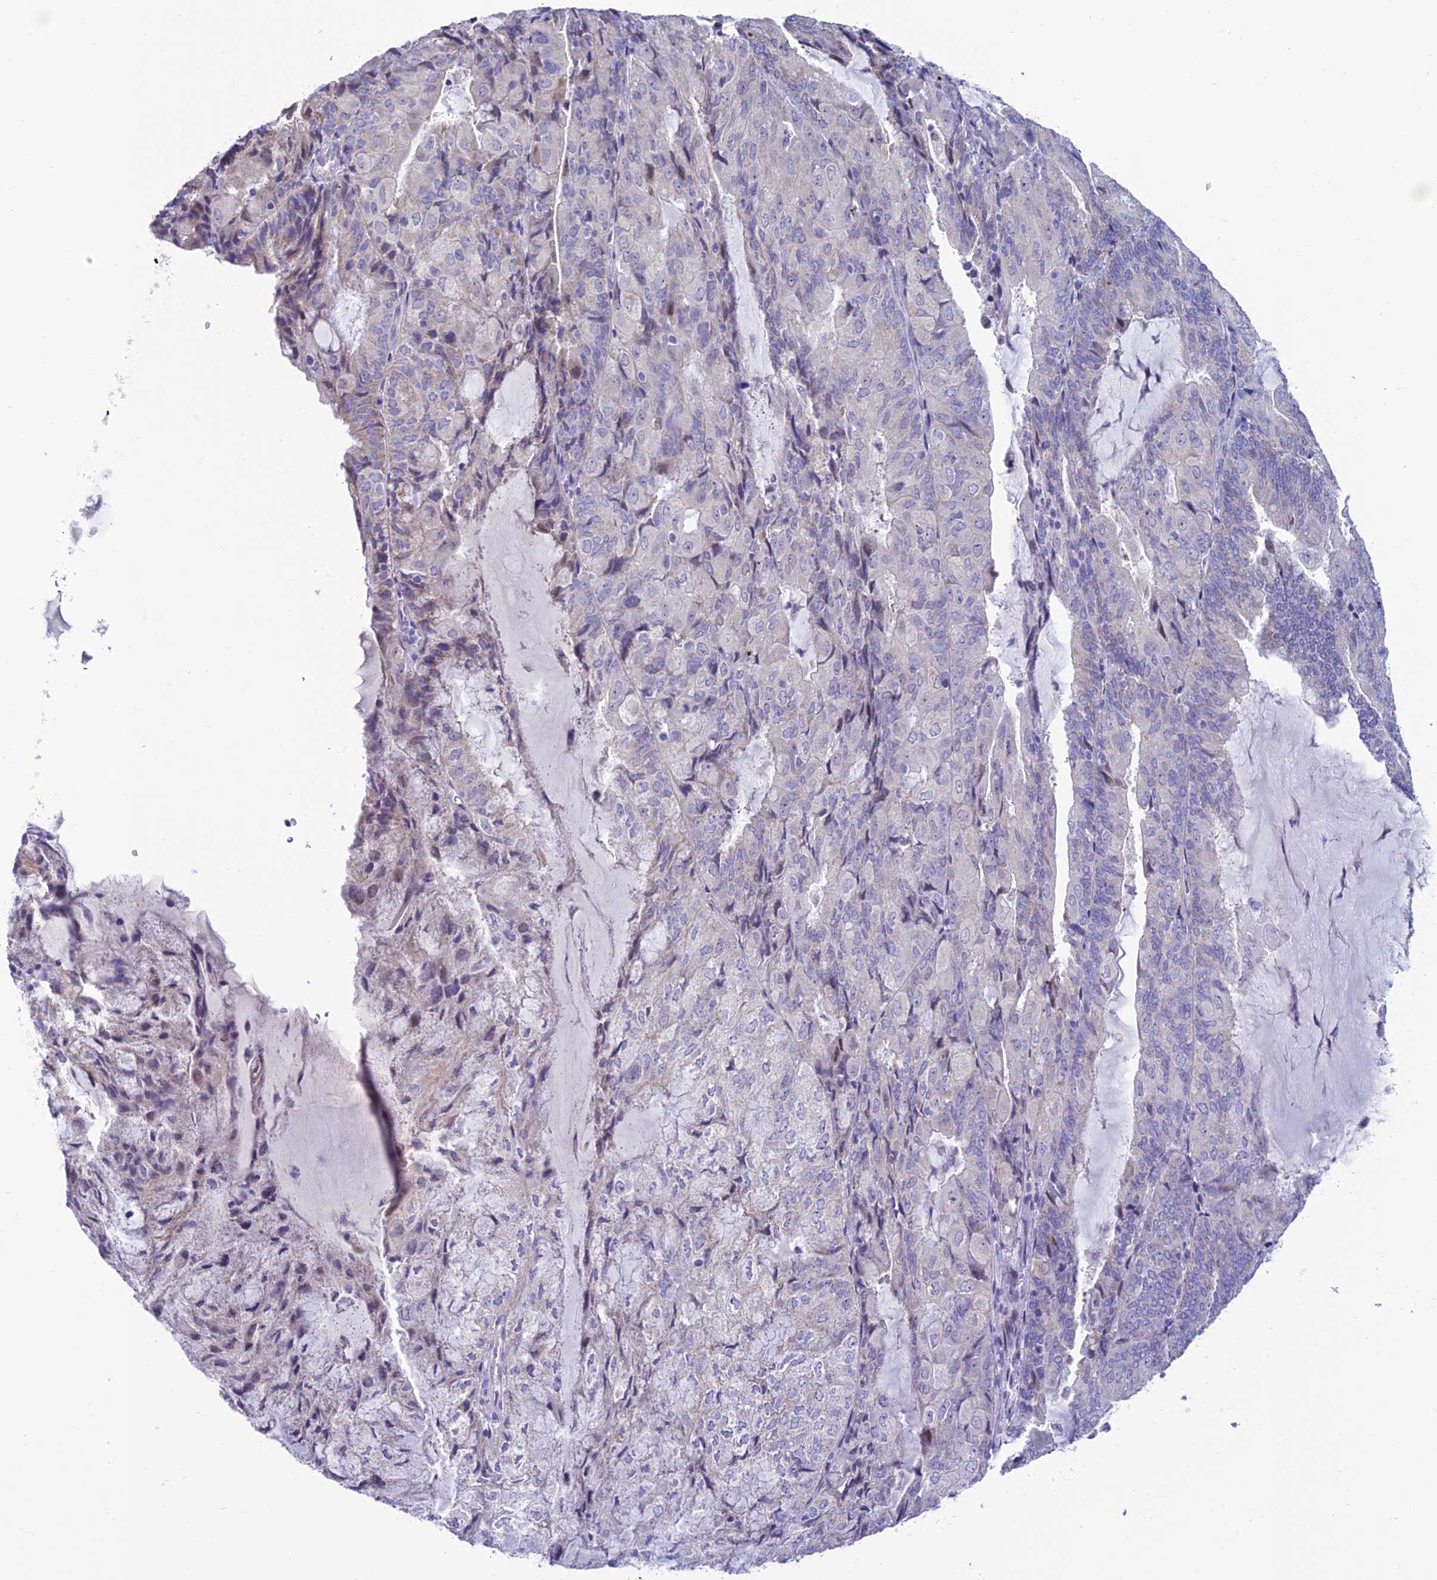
{"staining": {"intensity": "negative", "quantity": "none", "location": "none"}, "tissue": "endometrial cancer", "cell_type": "Tumor cells", "image_type": "cancer", "snomed": [{"axis": "morphology", "description": "Adenocarcinoma, NOS"}, {"axis": "topography", "description": "Endometrium"}], "caption": "Immunohistochemistry micrograph of human endometrial cancer stained for a protein (brown), which displays no staining in tumor cells.", "gene": "SLC10A1", "patient": {"sex": "female", "age": 81}}